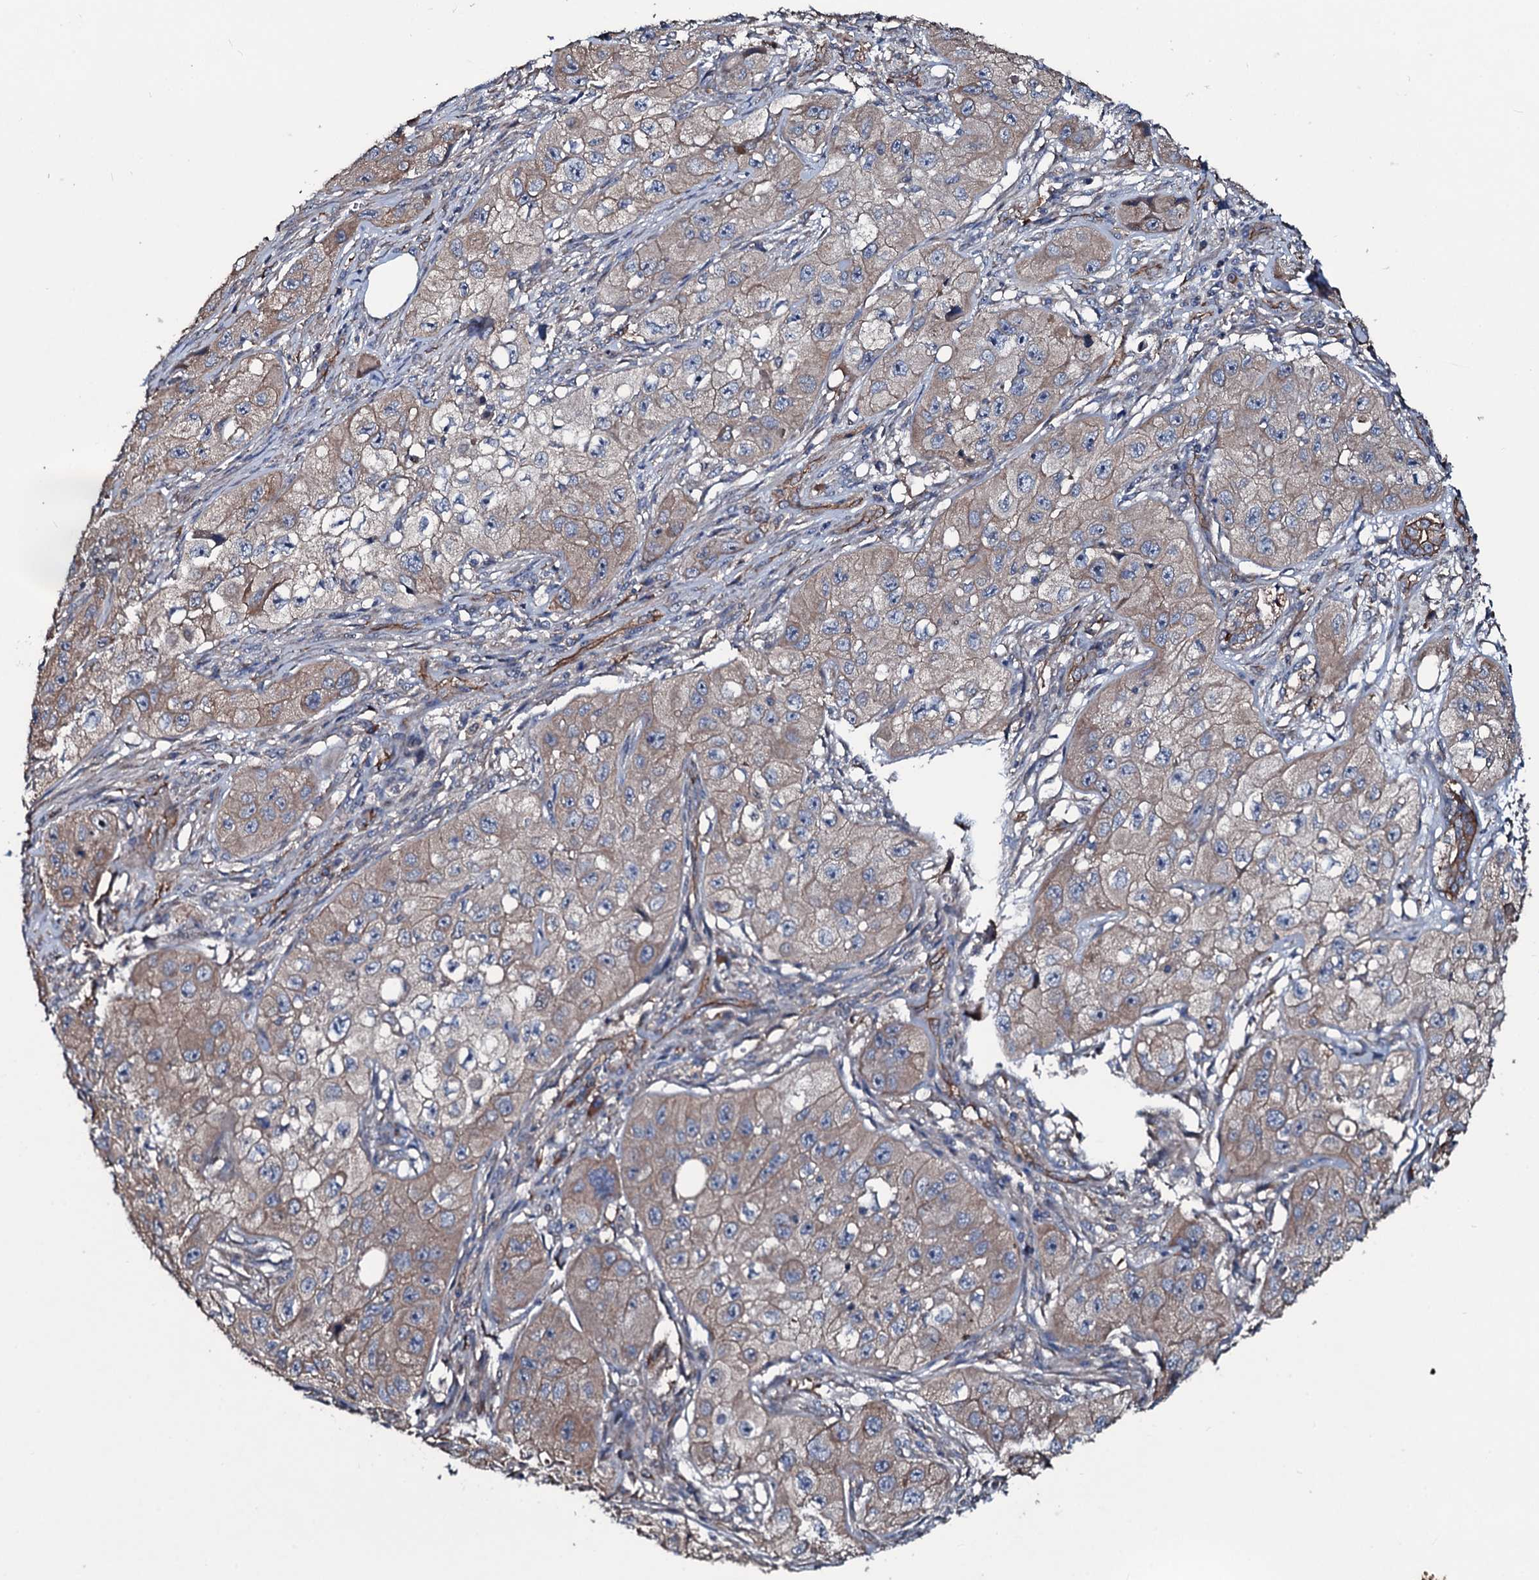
{"staining": {"intensity": "weak", "quantity": ">75%", "location": "cytoplasmic/membranous"}, "tissue": "skin cancer", "cell_type": "Tumor cells", "image_type": "cancer", "snomed": [{"axis": "morphology", "description": "Squamous cell carcinoma, NOS"}, {"axis": "topography", "description": "Skin"}, {"axis": "topography", "description": "Subcutis"}], "caption": "Weak cytoplasmic/membranous protein staining is seen in about >75% of tumor cells in skin squamous cell carcinoma.", "gene": "DMAC2", "patient": {"sex": "male", "age": 73}}